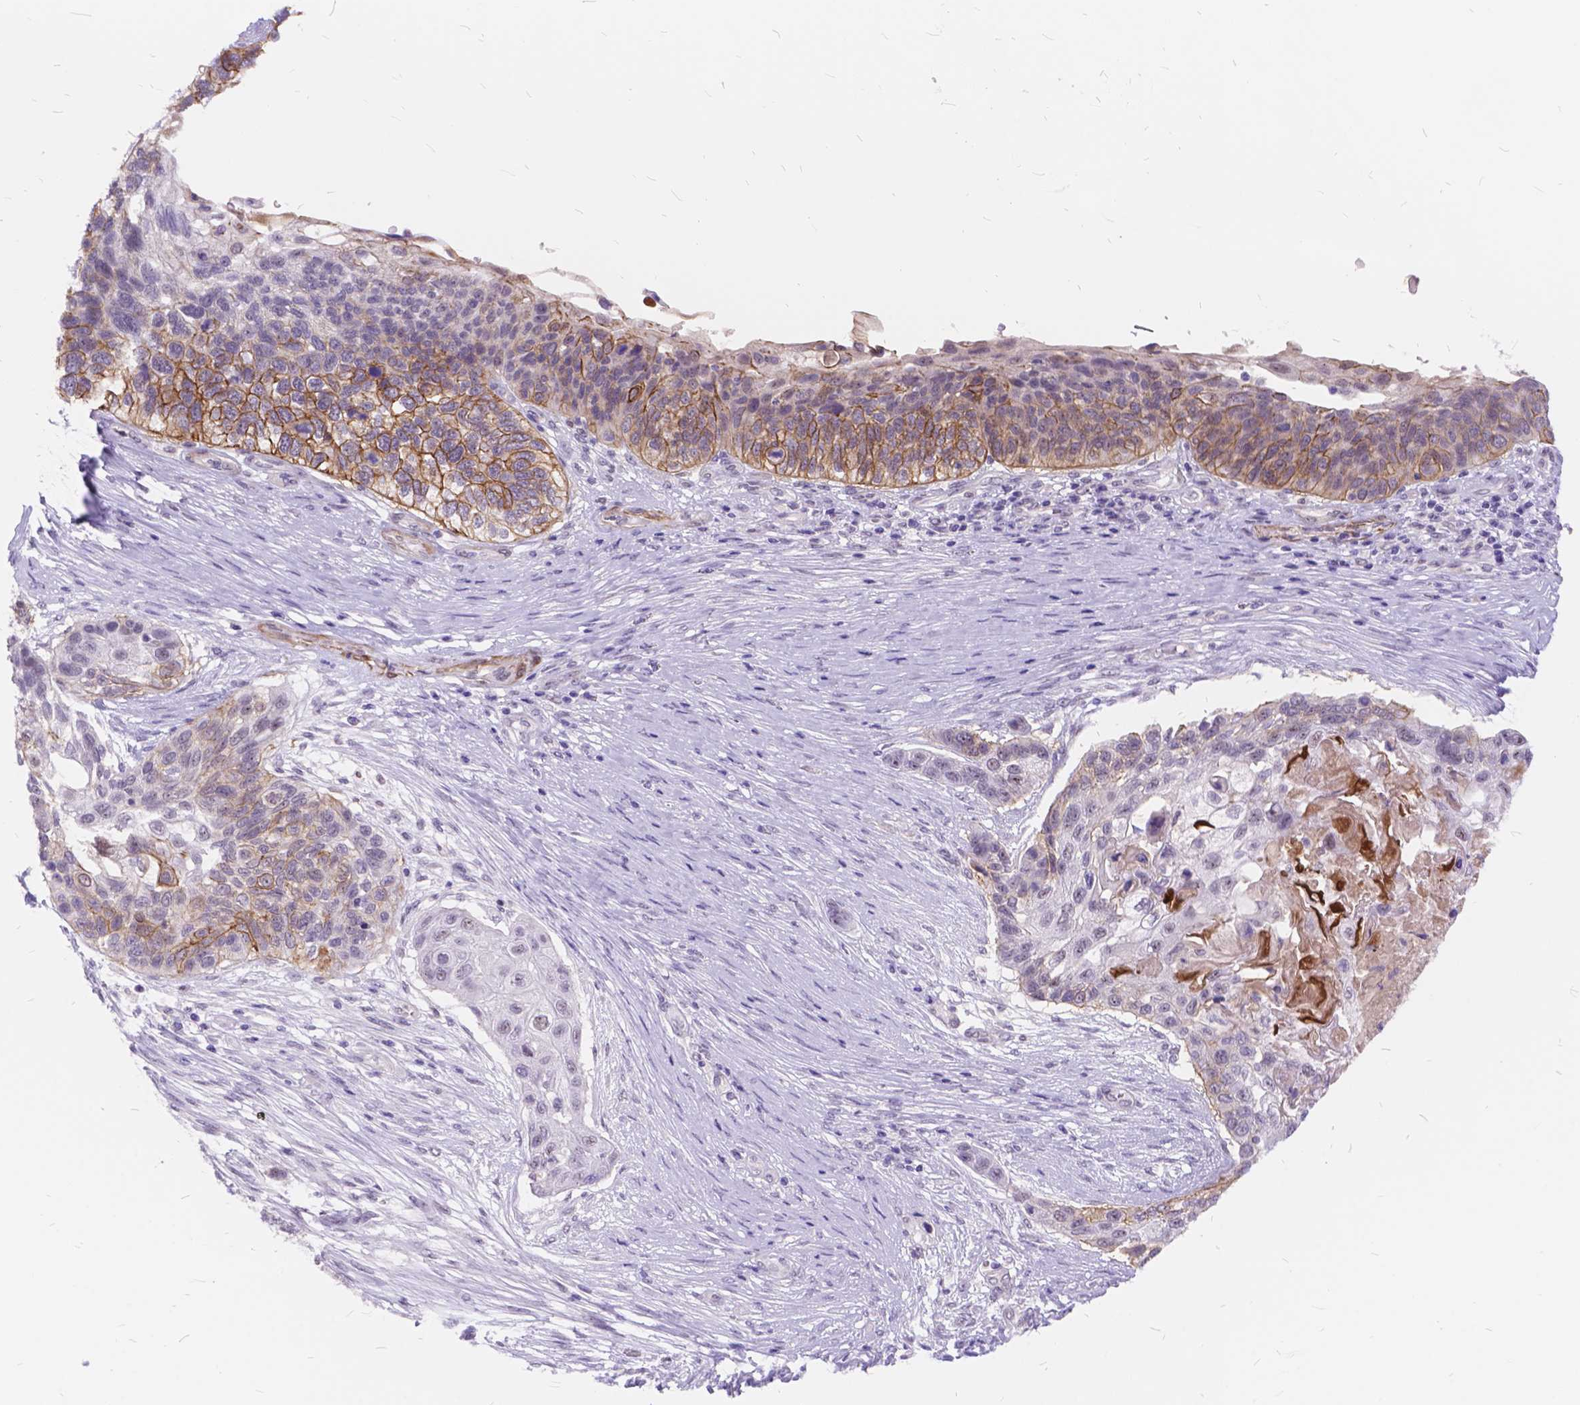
{"staining": {"intensity": "moderate", "quantity": "<25%", "location": "cytoplasmic/membranous"}, "tissue": "lung cancer", "cell_type": "Tumor cells", "image_type": "cancer", "snomed": [{"axis": "morphology", "description": "Squamous cell carcinoma, NOS"}, {"axis": "topography", "description": "Lung"}], "caption": "Moderate cytoplasmic/membranous protein staining is seen in approximately <25% of tumor cells in squamous cell carcinoma (lung).", "gene": "MAN2C1", "patient": {"sex": "male", "age": 69}}